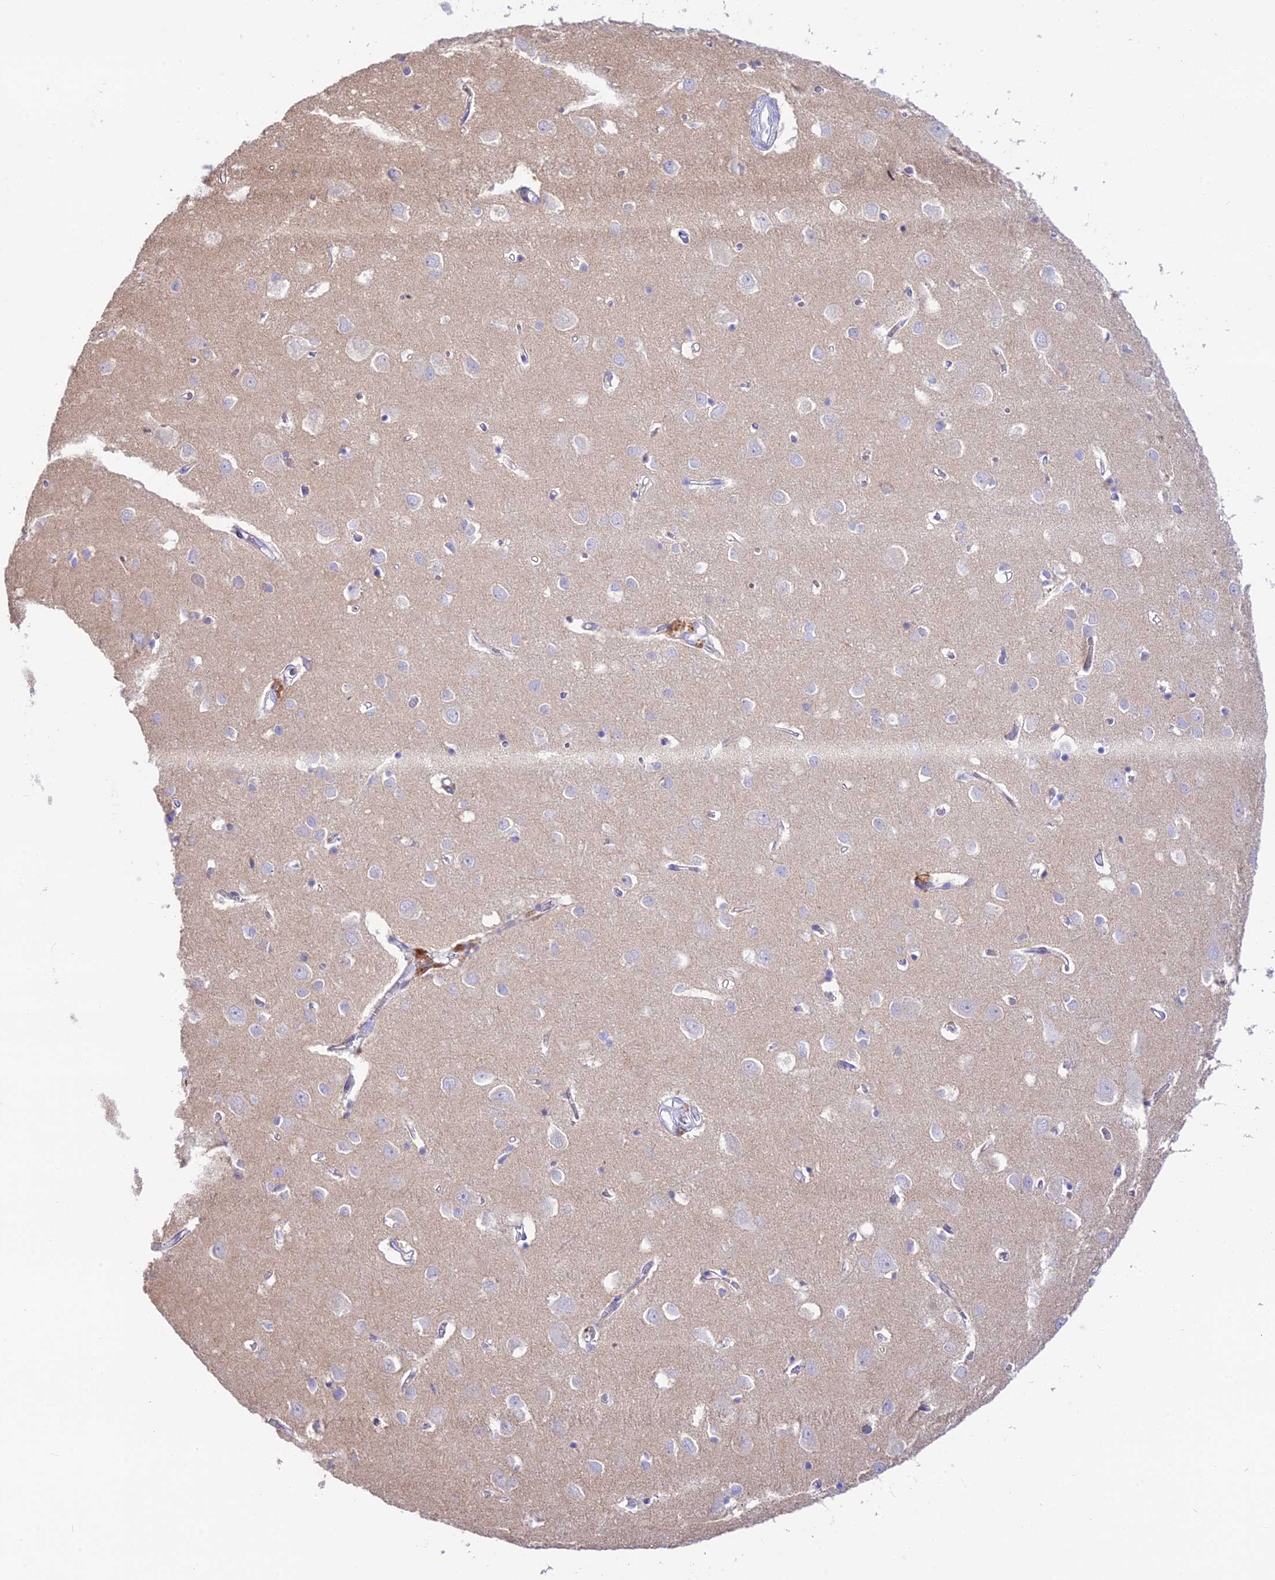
{"staining": {"intensity": "negative", "quantity": "none", "location": "none"}, "tissue": "cerebral cortex", "cell_type": "Endothelial cells", "image_type": "normal", "snomed": [{"axis": "morphology", "description": "Normal tissue, NOS"}, {"axis": "topography", "description": "Cerebral cortex"}], "caption": "The photomicrograph displays no significant positivity in endothelial cells of cerebral cortex.", "gene": "NLRP9", "patient": {"sex": "female", "age": 64}}